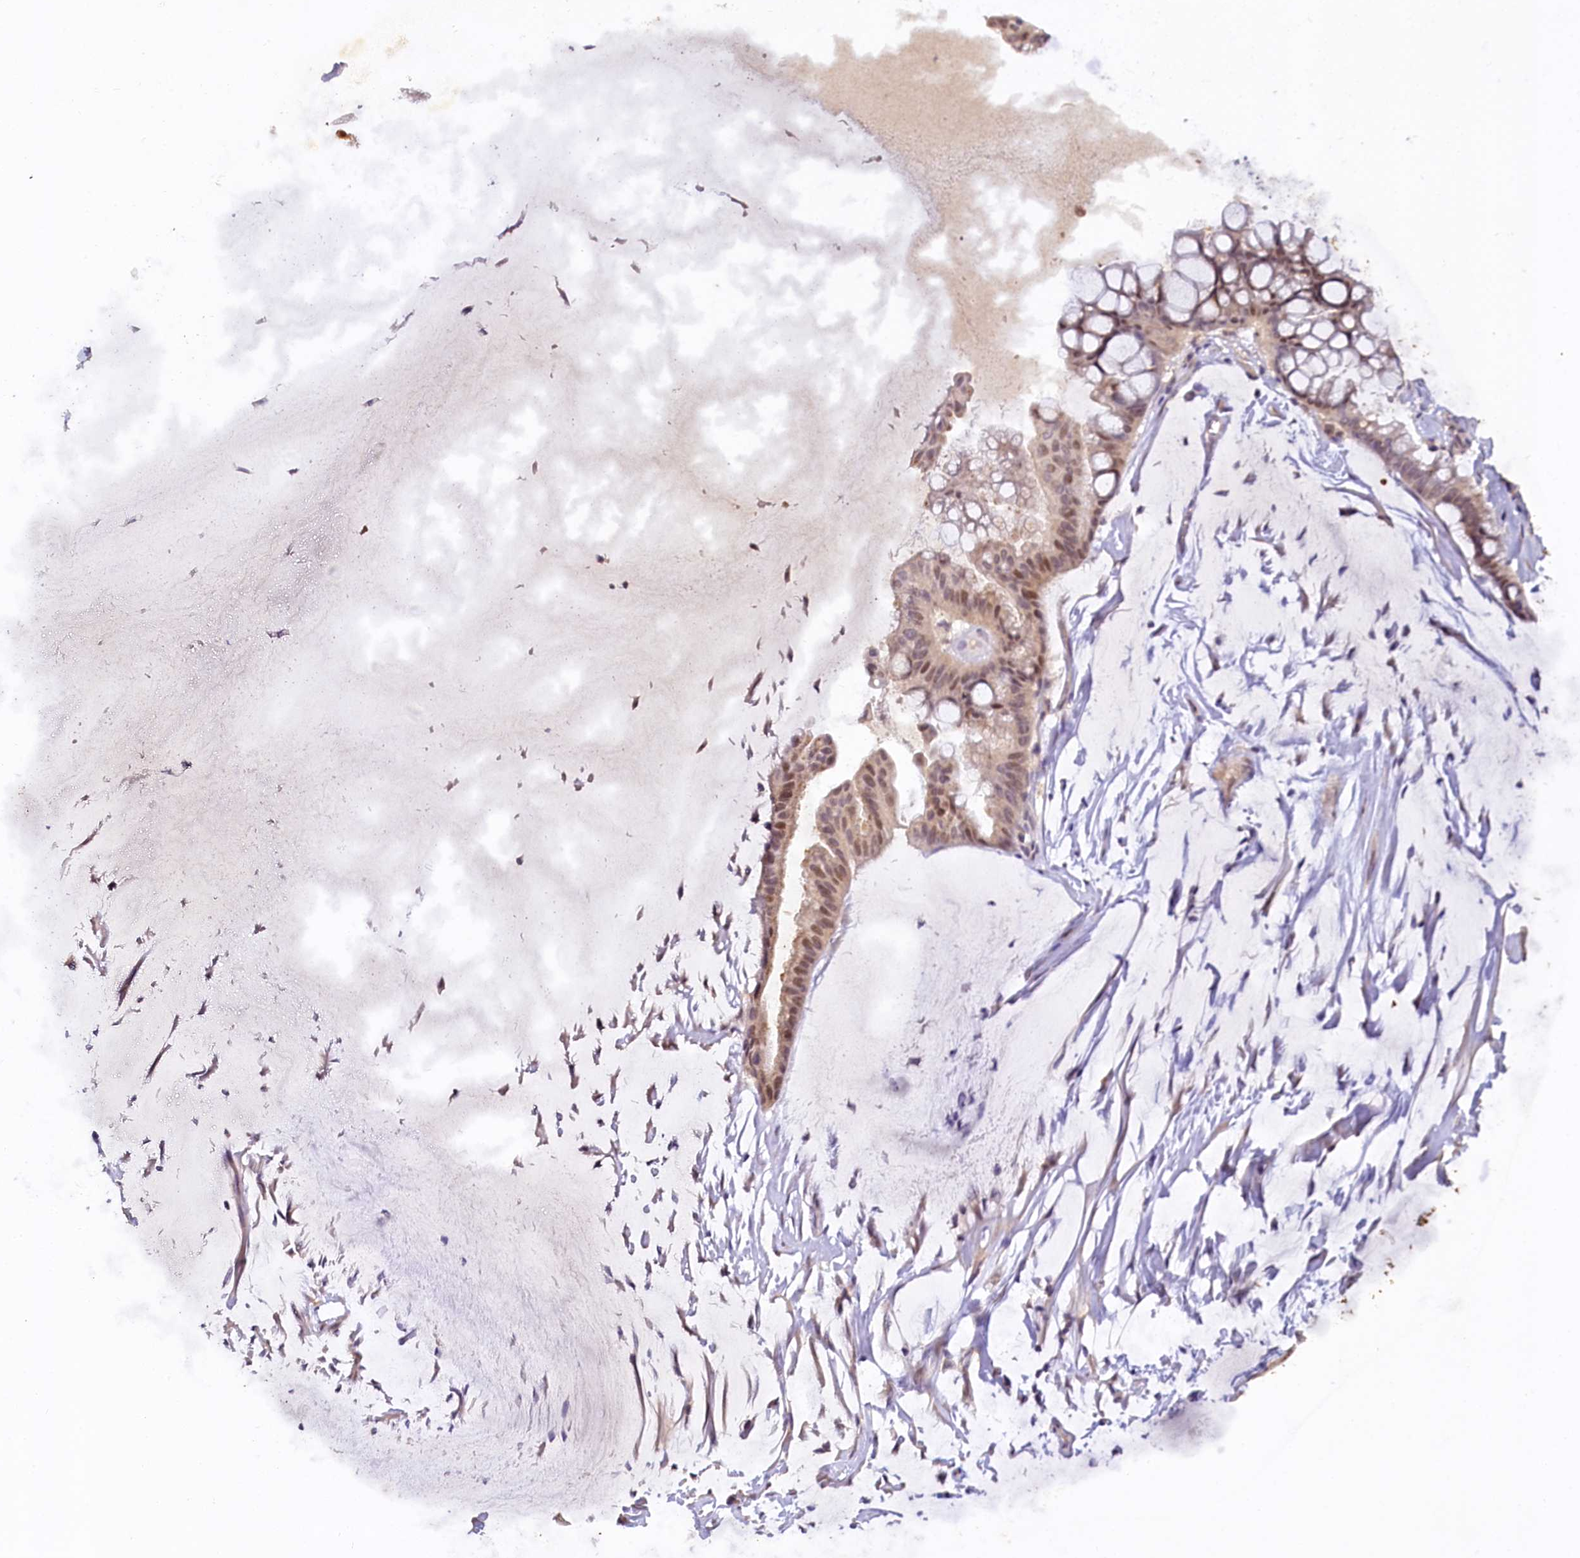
{"staining": {"intensity": "moderate", "quantity": "25%-75%", "location": "nuclear"}, "tissue": "ovarian cancer", "cell_type": "Tumor cells", "image_type": "cancer", "snomed": [{"axis": "morphology", "description": "Cystadenocarcinoma, mucinous, NOS"}, {"axis": "topography", "description": "Ovary"}], "caption": "Ovarian mucinous cystadenocarcinoma was stained to show a protein in brown. There is medium levels of moderate nuclear staining in approximately 25%-75% of tumor cells.", "gene": "MUCL1", "patient": {"sex": "female", "age": 73}}